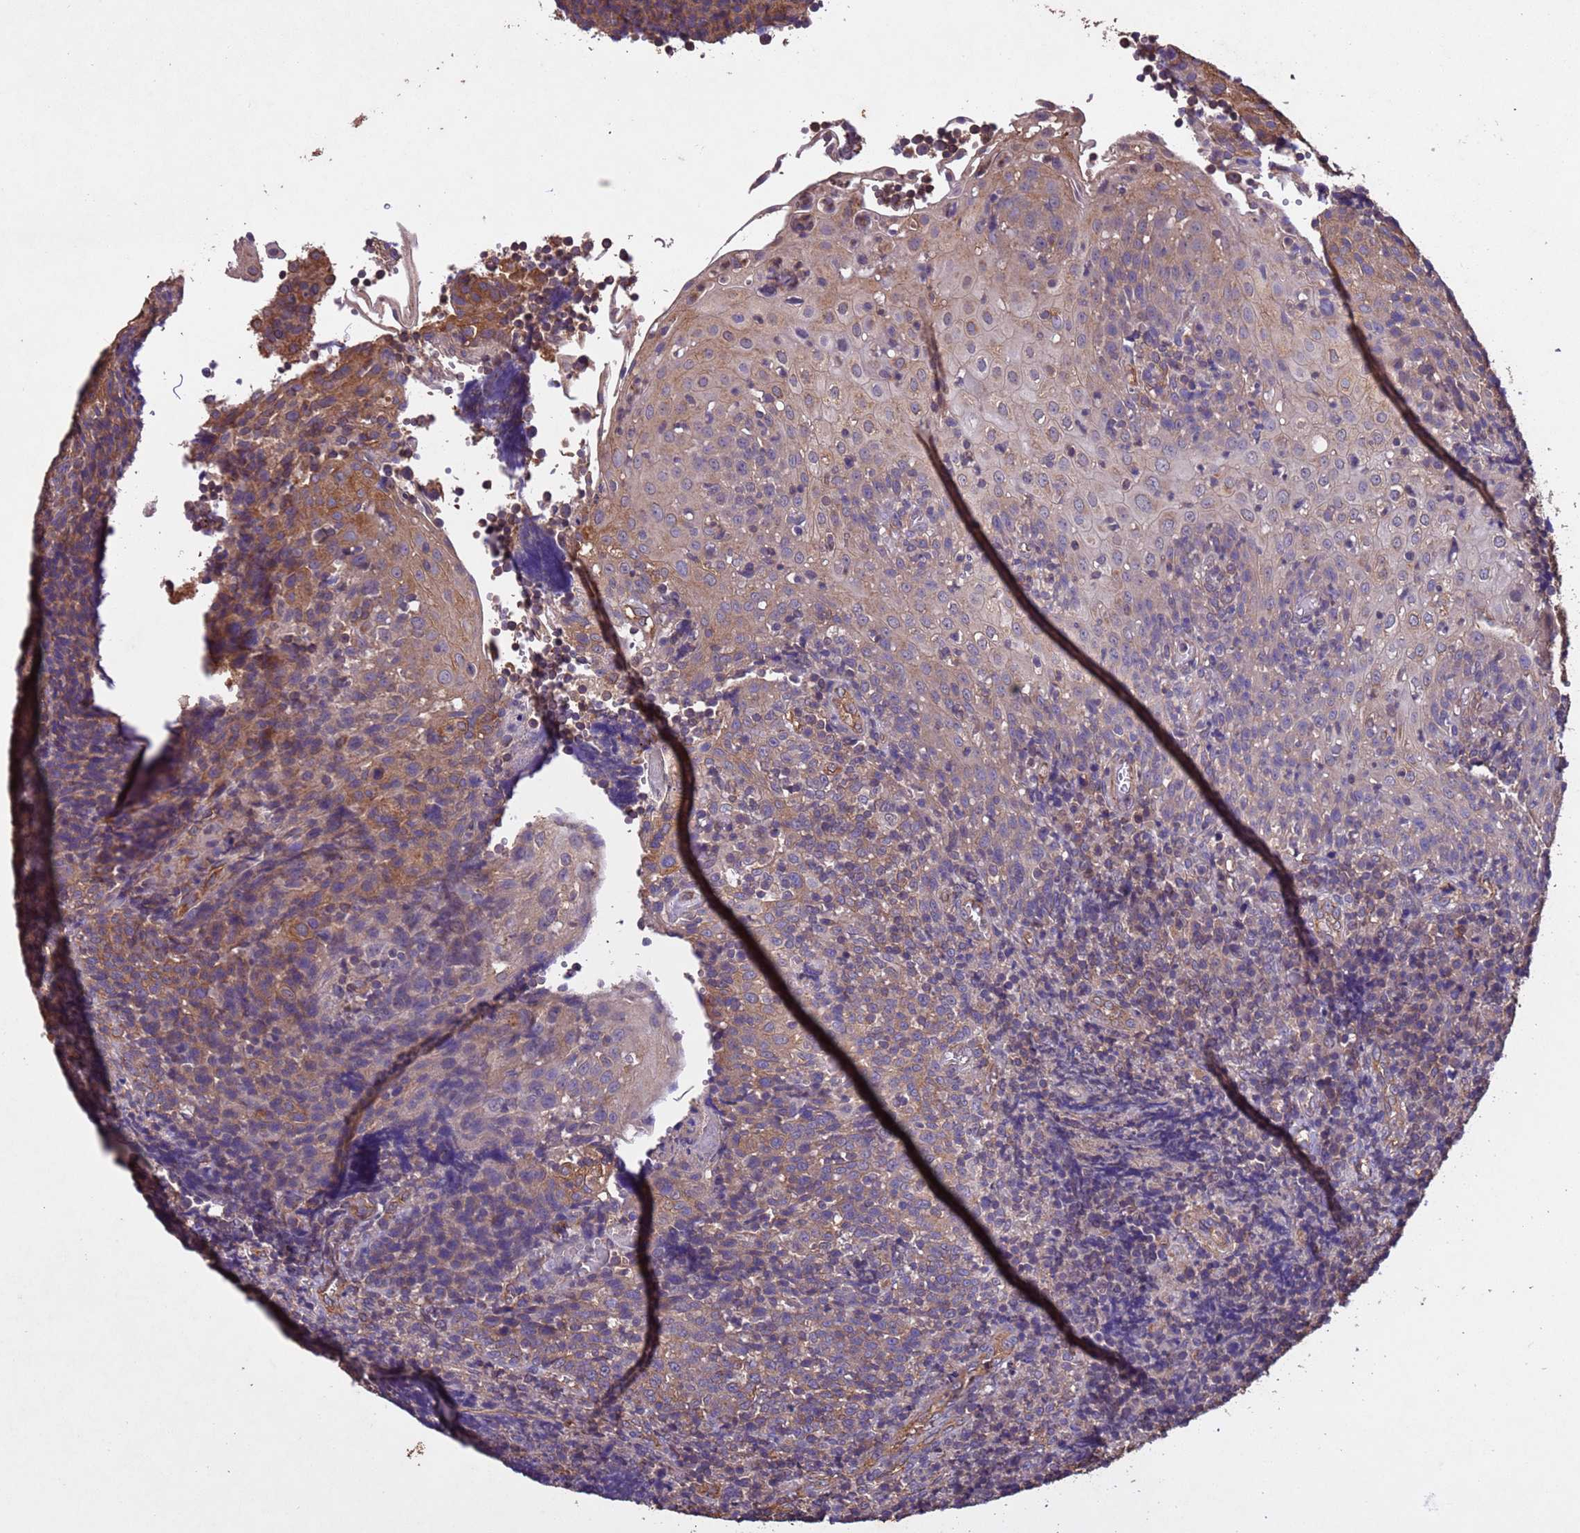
{"staining": {"intensity": "weak", "quantity": ">75%", "location": "cytoplasmic/membranous"}, "tissue": "tonsil", "cell_type": "Germinal center cells", "image_type": "normal", "snomed": [{"axis": "morphology", "description": "Normal tissue, NOS"}, {"axis": "topography", "description": "Tonsil"}], "caption": "Immunohistochemical staining of unremarkable tonsil shows low levels of weak cytoplasmic/membranous expression in approximately >75% of germinal center cells.", "gene": "MTX3", "patient": {"sex": "female", "age": 19}}